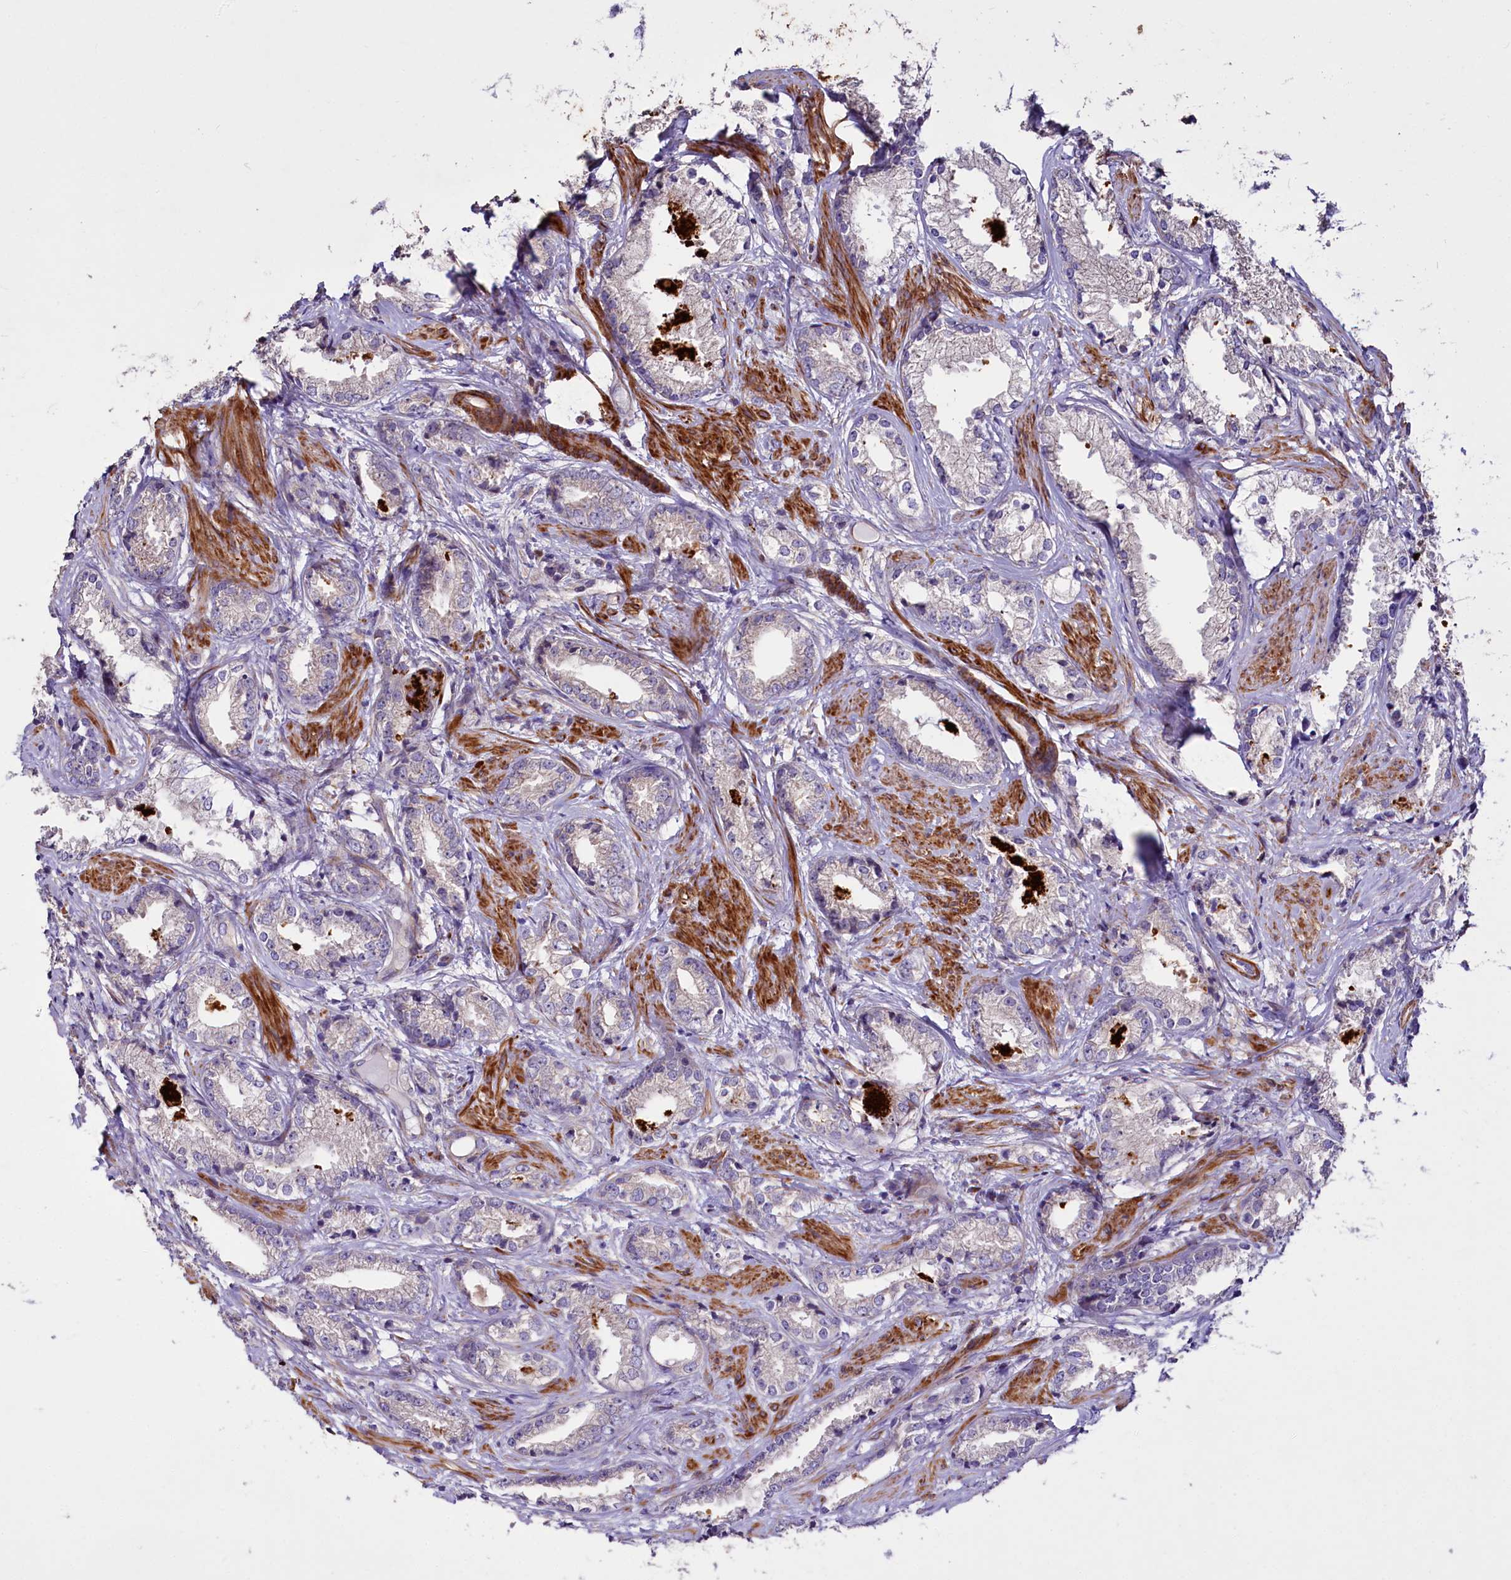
{"staining": {"intensity": "negative", "quantity": "none", "location": "none"}, "tissue": "prostate cancer", "cell_type": "Tumor cells", "image_type": "cancer", "snomed": [{"axis": "morphology", "description": "Adenocarcinoma, High grade"}, {"axis": "topography", "description": "Prostate"}], "caption": "The micrograph reveals no staining of tumor cells in prostate adenocarcinoma (high-grade).", "gene": "WNT8A", "patient": {"sex": "male", "age": 66}}